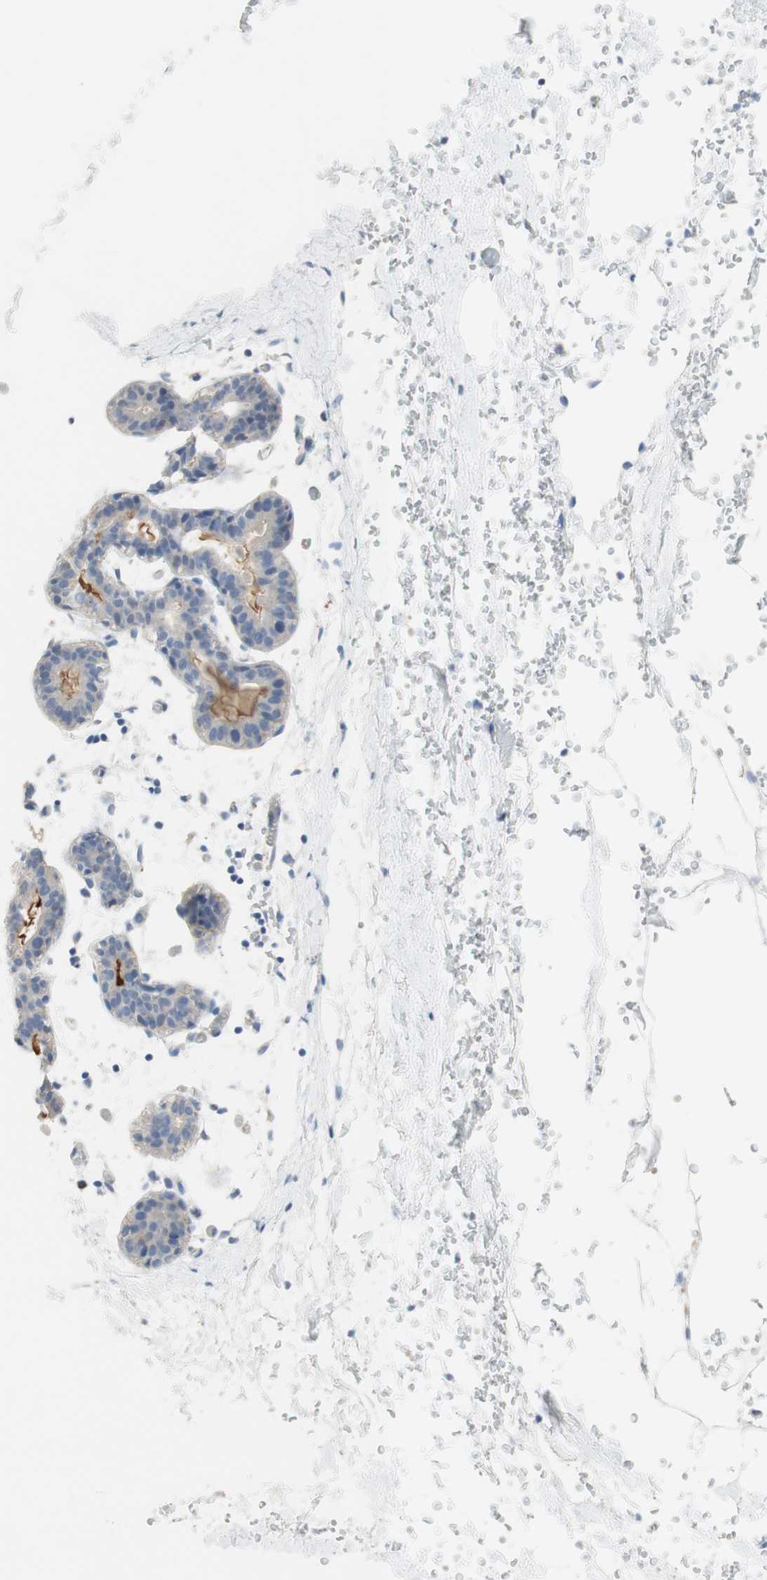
{"staining": {"intensity": "negative", "quantity": "none", "location": "none"}, "tissue": "breast", "cell_type": "Adipocytes", "image_type": "normal", "snomed": [{"axis": "morphology", "description": "Normal tissue, NOS"}, {"axis": "topography", "description": "Breast"}], "caption": "IHC photomicrograph of normal human breast stained for a protein (brown), which demonstrates no positivity in adipocytes. (DAB (3,3'-diaminobenzidine) IHC with hematoxylin counter stain).", "gene": "MANEA", "patient": {"sex": "female", "age": 27}}